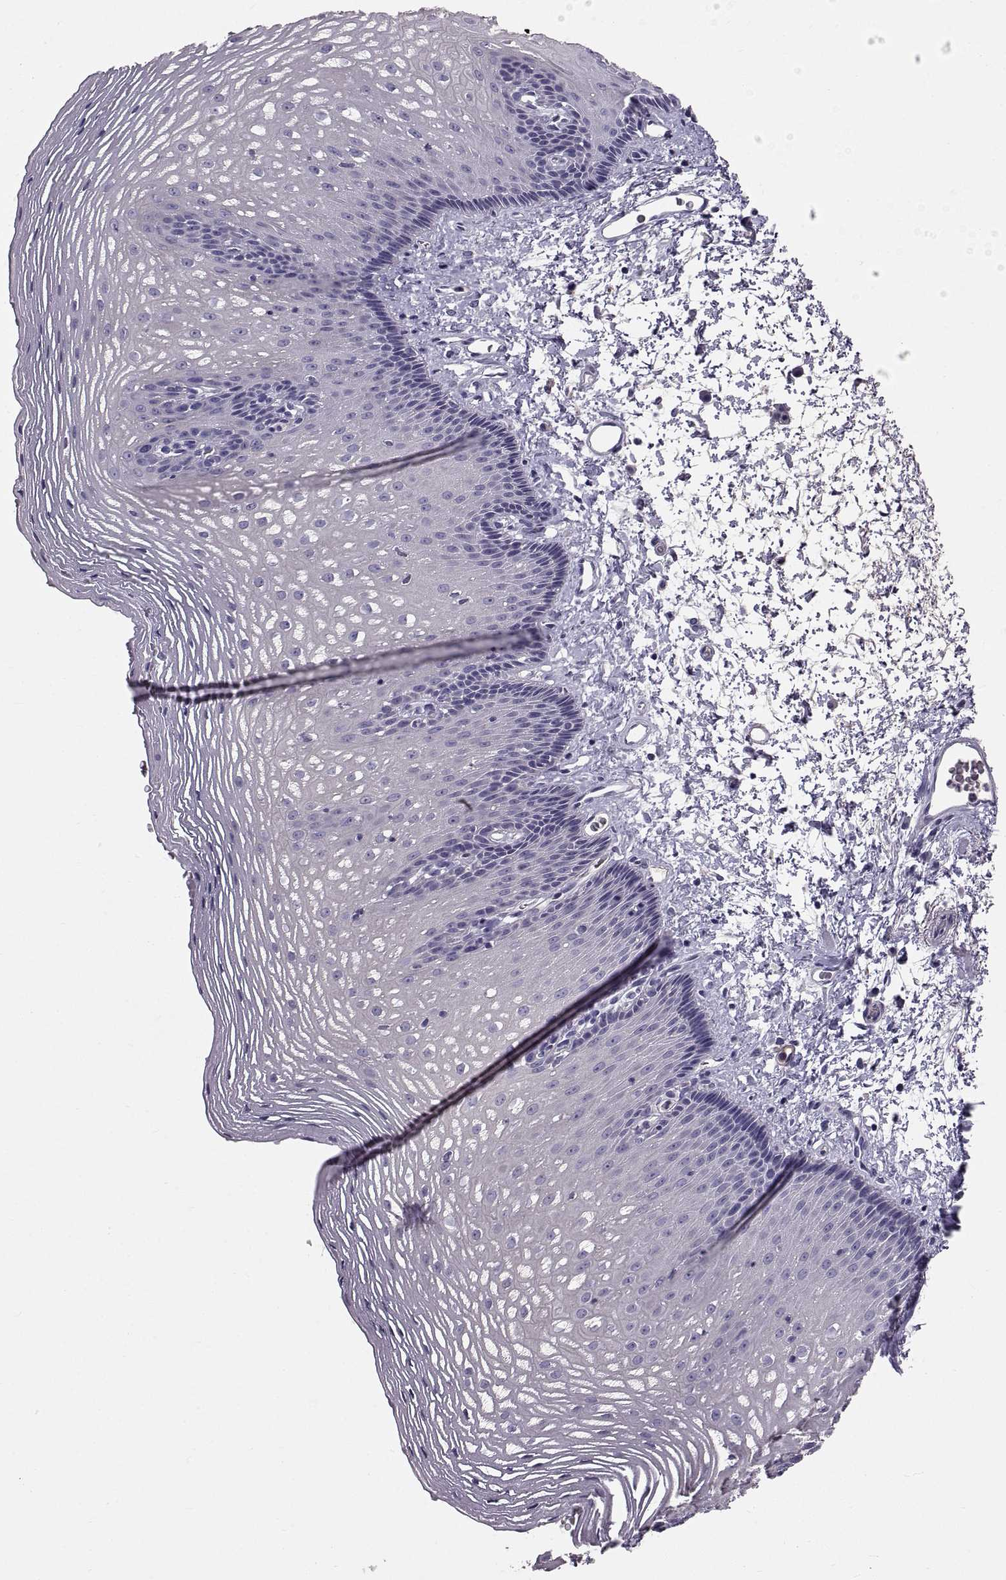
{"staining": {"intensity": "negative", "quantity": "none", "location": "none"}, "tissue": "esophagus", "cell_type": "Squamous epithelial cells", "image_type": "normal", "snomed": [{"axis": "morphology", "description": "Normal tissue, NOS"}, {"axis": "topography", "description": "Esophagus"}], "caption": "An image of human esophagus is negative for staining in squamous epithelial cells. The staining is performed using DAB (3,3'-diaminobenzidine) brown chromogen with nuclei counter-stained in using hematoxylin.", "gene": "ADAM32", "patient": {"sex": "male", "age": 76}}